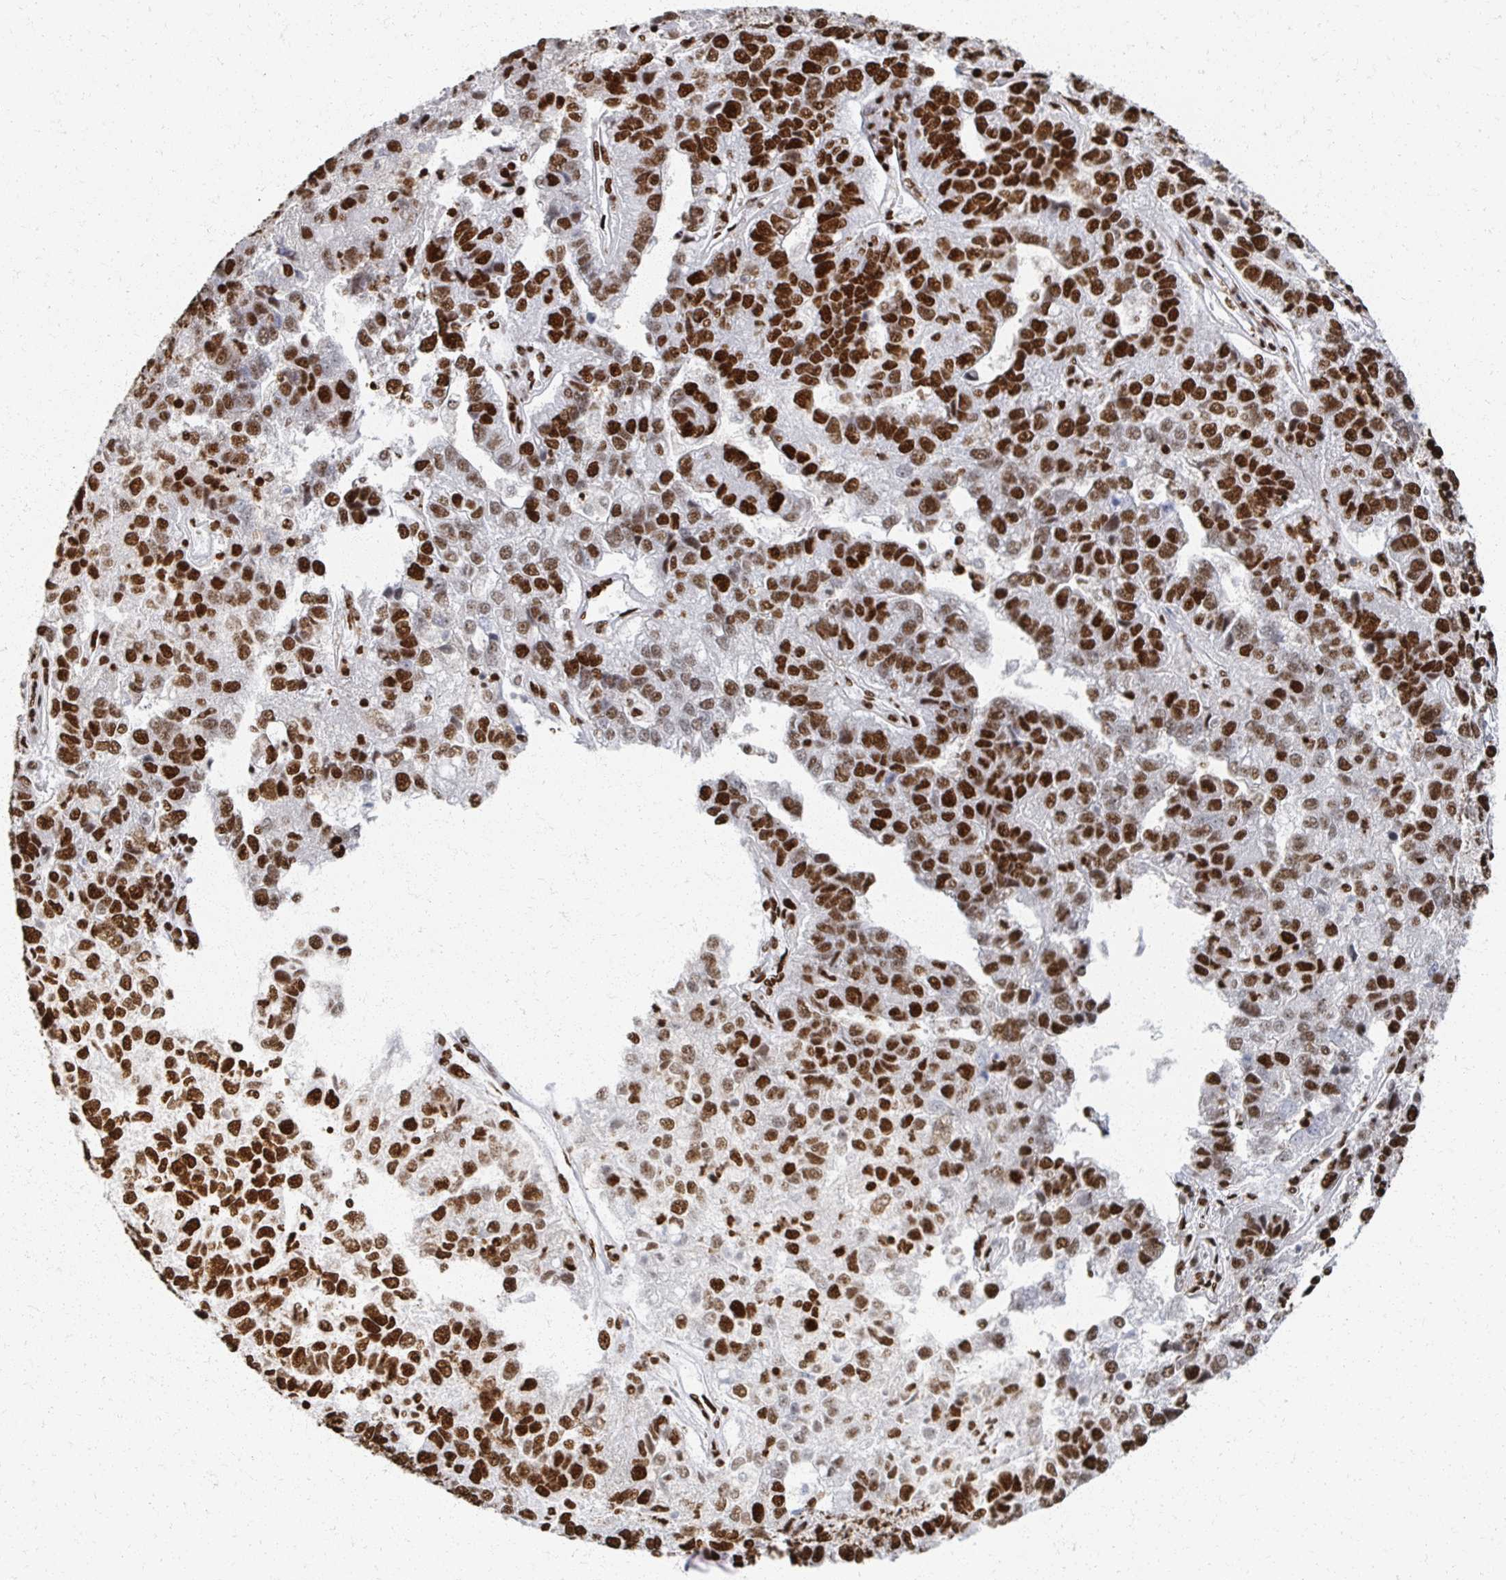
{"staining": {"intensity": "strong", "quantity": ">75%", "location": "nuclear"}, "tissue": "pancreatic cancer", "cell_type": "Tumor cells", "image_type": "cancer", "snomed": [{"axis": "morphology", "description": "Adenocarcinoma, NOS"}, {"axis": "topography", "description": "Pancreas"}], "caption": "Immunohistochemistry (DAB) staining of human pancreatic cancer demonstrates strong nuclear protein positivity in about >75% of tumor cells.", "gene": "RBBP7", "patient": {"sex": "female", "age": 61}}